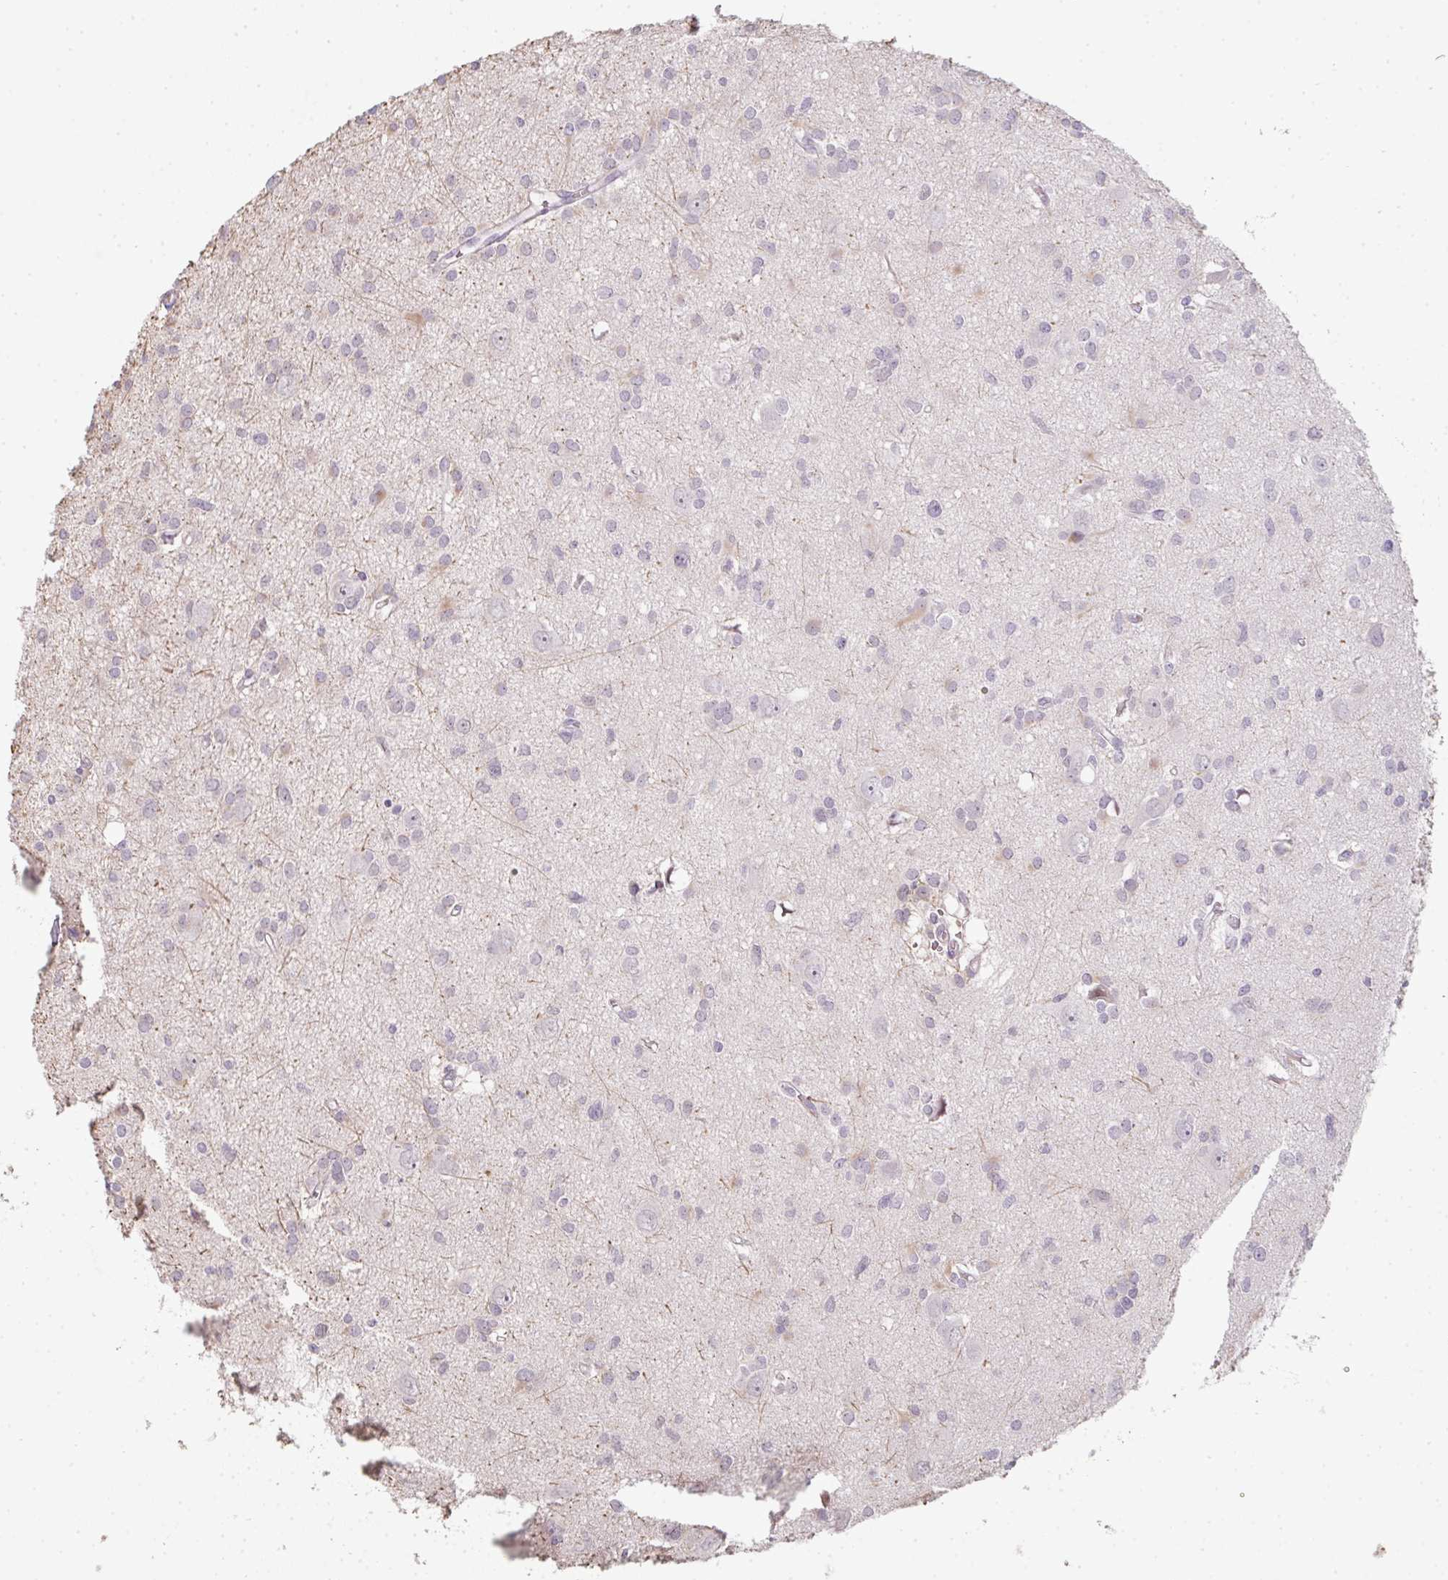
{"staining": {"intensity": "negative", "quantity": "none", "location": "none"}, "tissue": "glioma", "cell_type": "Tumor cells", "image_type": "cancer", "snomed": [{"axis": "morphology", "description": "Glioma, malignant, High grade"}, {"axis": "topography", "description": "Brain"}], "caption": "This image is of glioma stained with IHC to label a protein in brown with the nuclei are counter-stained blue. There is no positivity in tumor cells.", "gene": "TMEM237", "patient": {"sex": "male", "age": 23}}